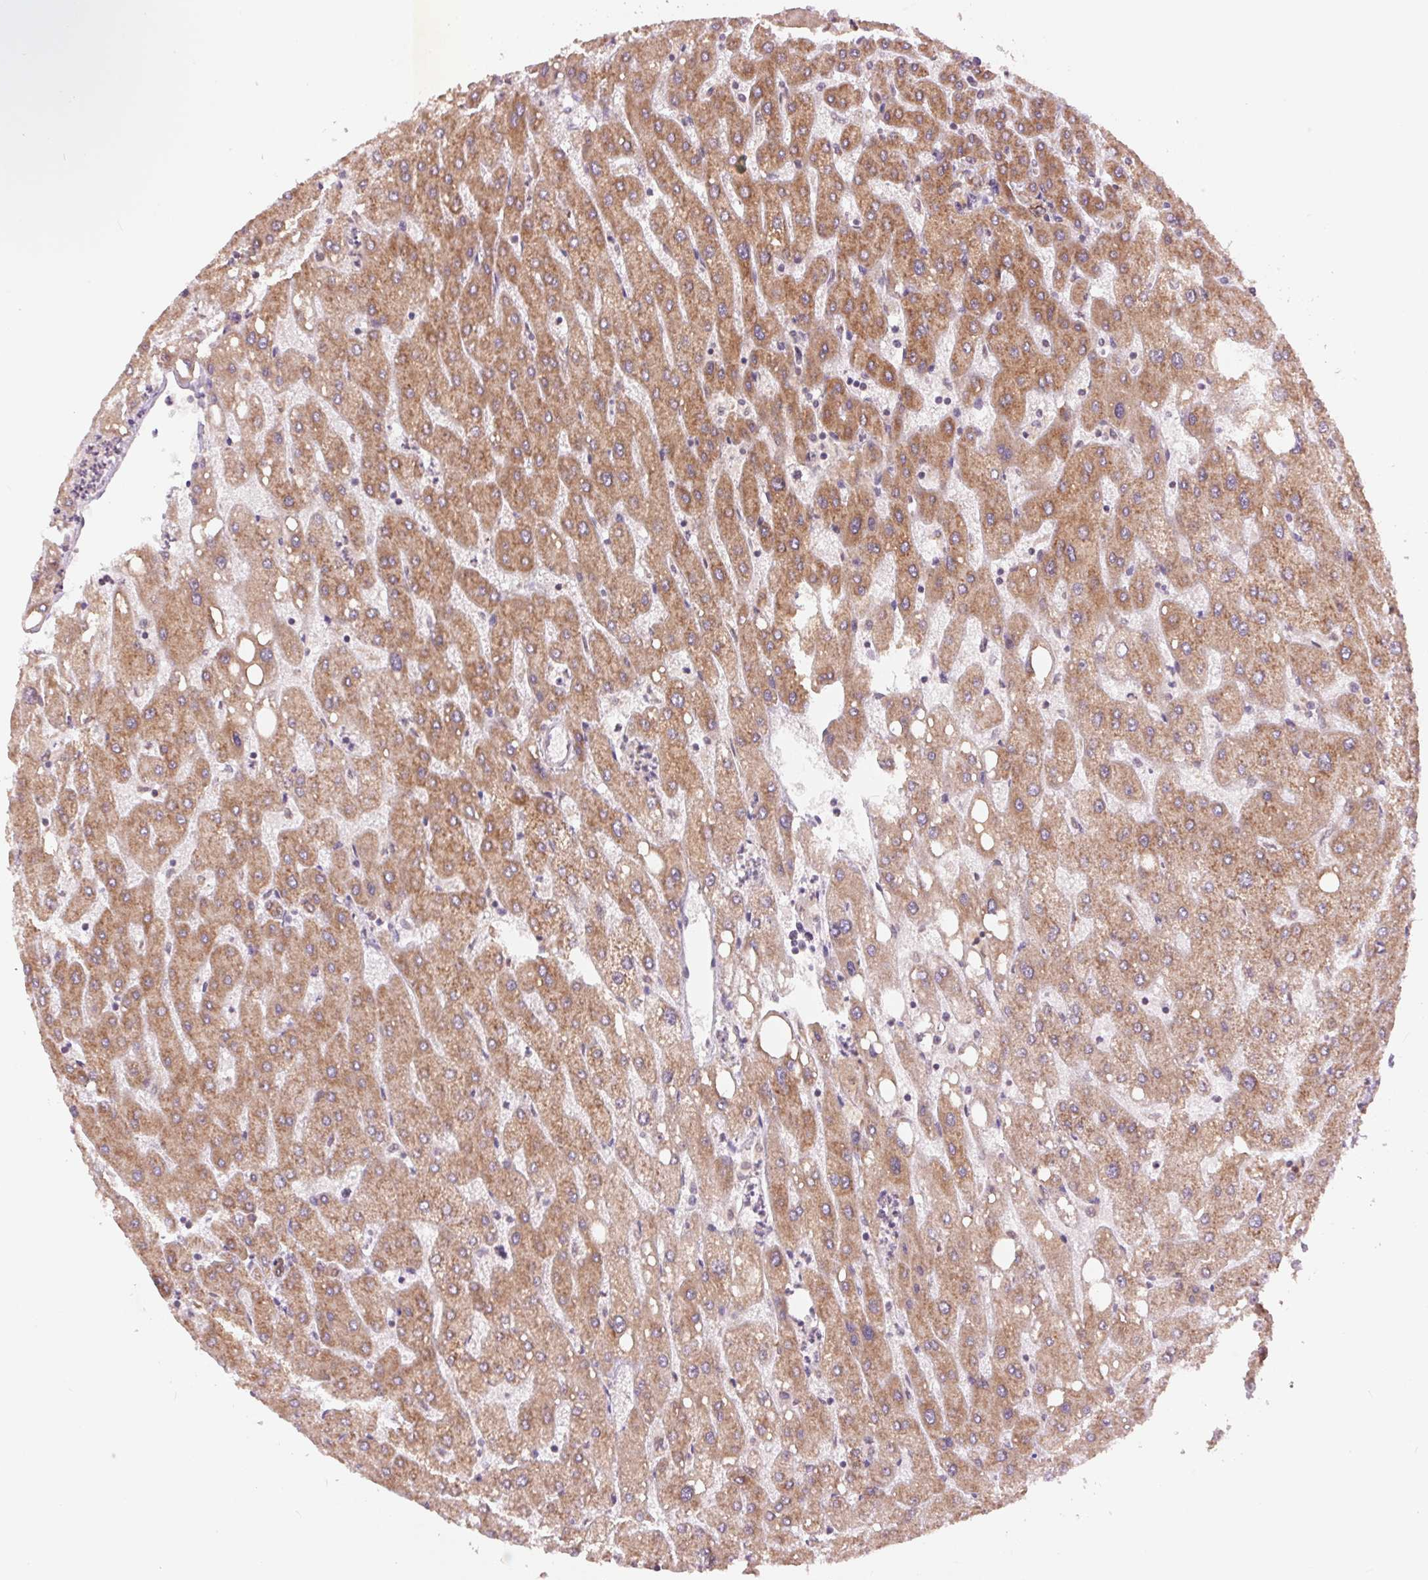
{"staining": {"intensity": "moderate", "quantity": ">75%", "location": "cytoplasmic/membranous"}, "tissue": "liver", "cell_type": "Cholangiocytes", "image_type": "normal", "snomed": [{"axis": "morphology", "description": "Normal tissue, NOS"}, {"axis": "topography", "description": "Liver"}], "caption": "Liver stained with DAB (3,3'-diaminobenzidine) immunohistochemistry exhibits medium levels of moderate cytoplasmic/membranous positivity in approximately >75% of cholangiocytes. The protein is stained brown, and the nuclei are stained in blue (DAB IHC with brightfield microscopy, high magnification).", "gene": "TECR", "patient": {"sex": "male", "age": 67}}